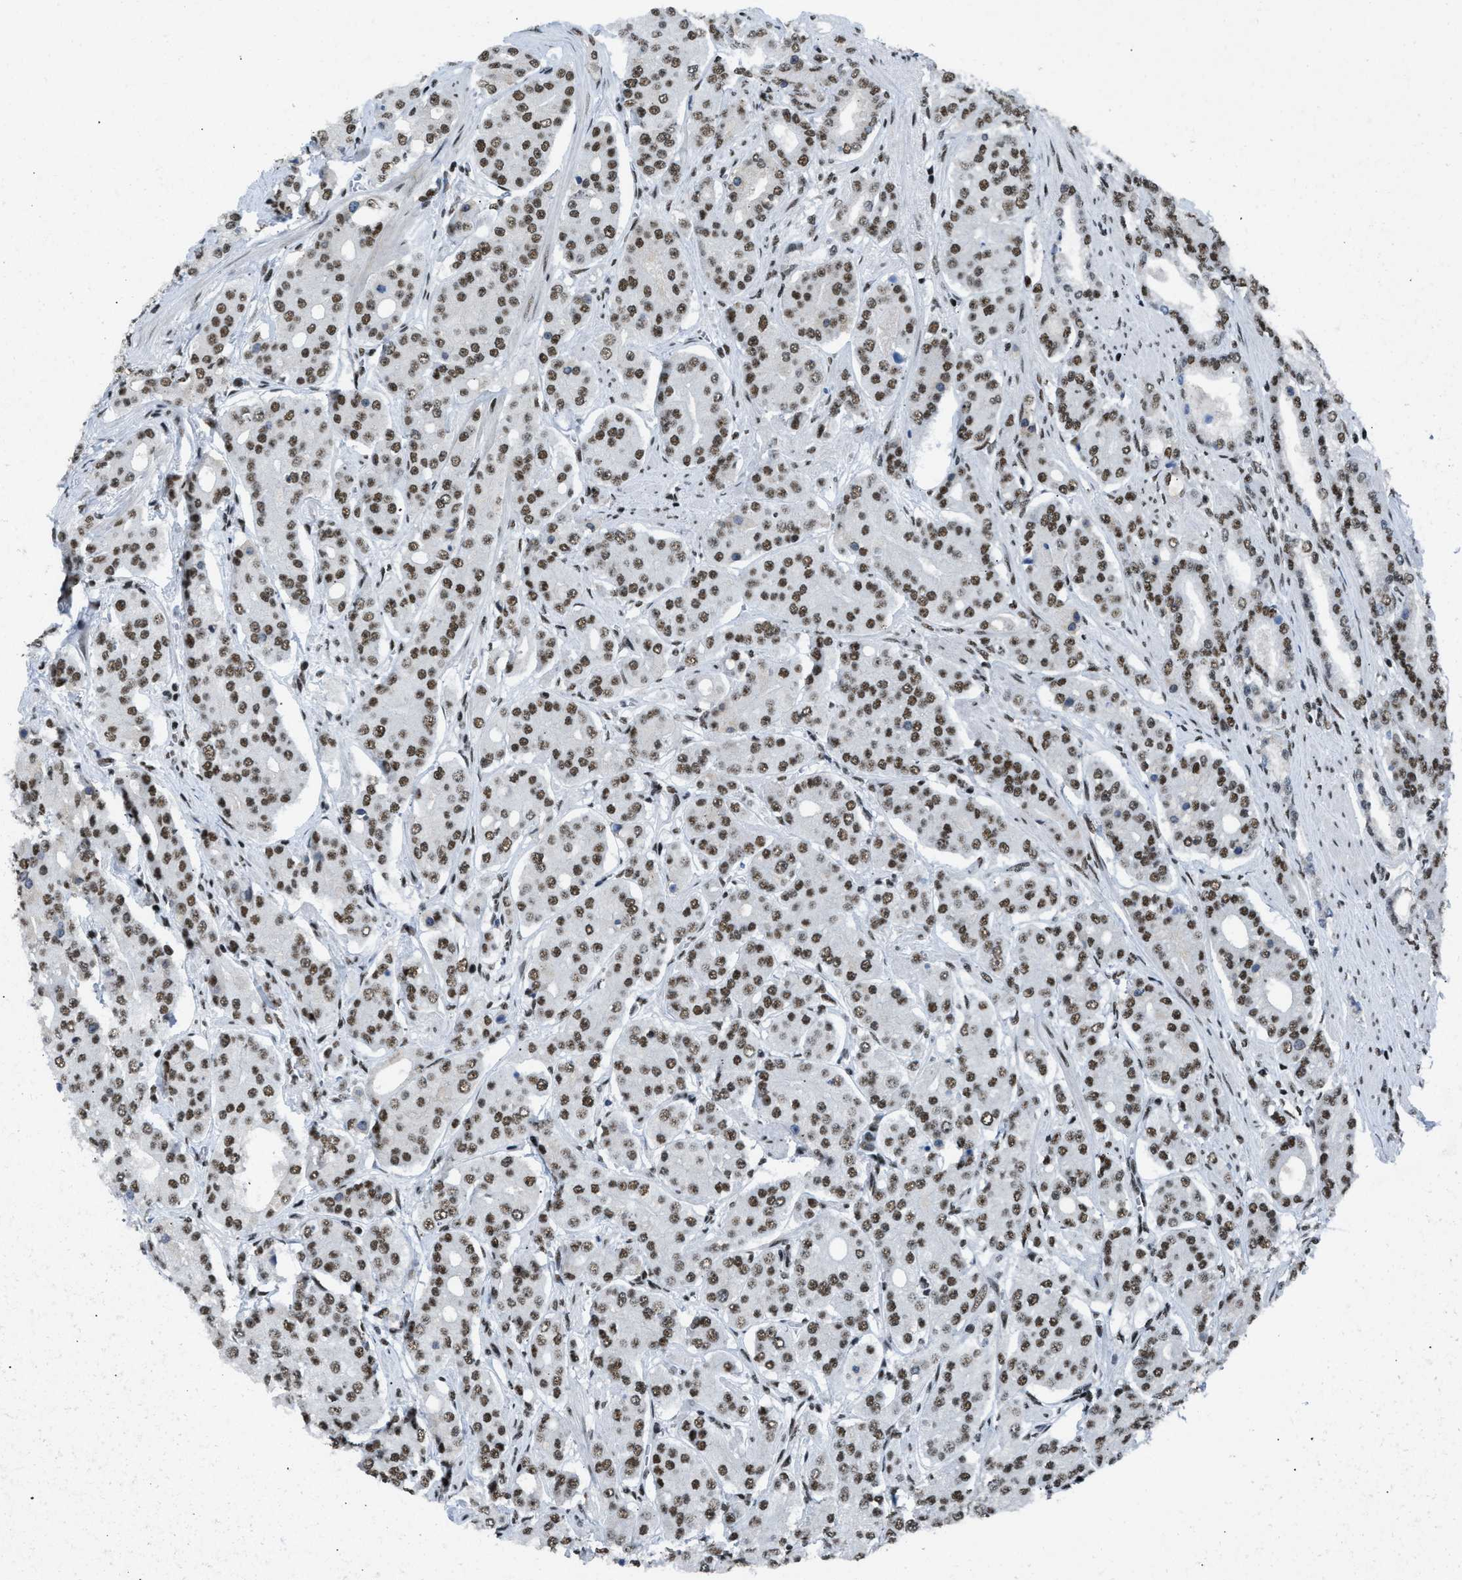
{"staining": {"intensity": "strong", "quantity": ">75%", "location": "nuclear"}, "tissue": "prostate cancer", "cell_type": "Tumor cells", "image_type": "cancer", "snomed": [{"axis": "morphology", "description": "Adenocarcinoma, High grade"}, {"axis": "topography", "description": "Prostate"}], "caption": "Strong nuclear positivity for a protein is seen in about >75% of tumor cells of prostate cancer (high-grade adenocarcinoma) using immunohistochemistry (IHC).", "gene": "SCAF4", "patient": {"sex": "male", "age": 71}}